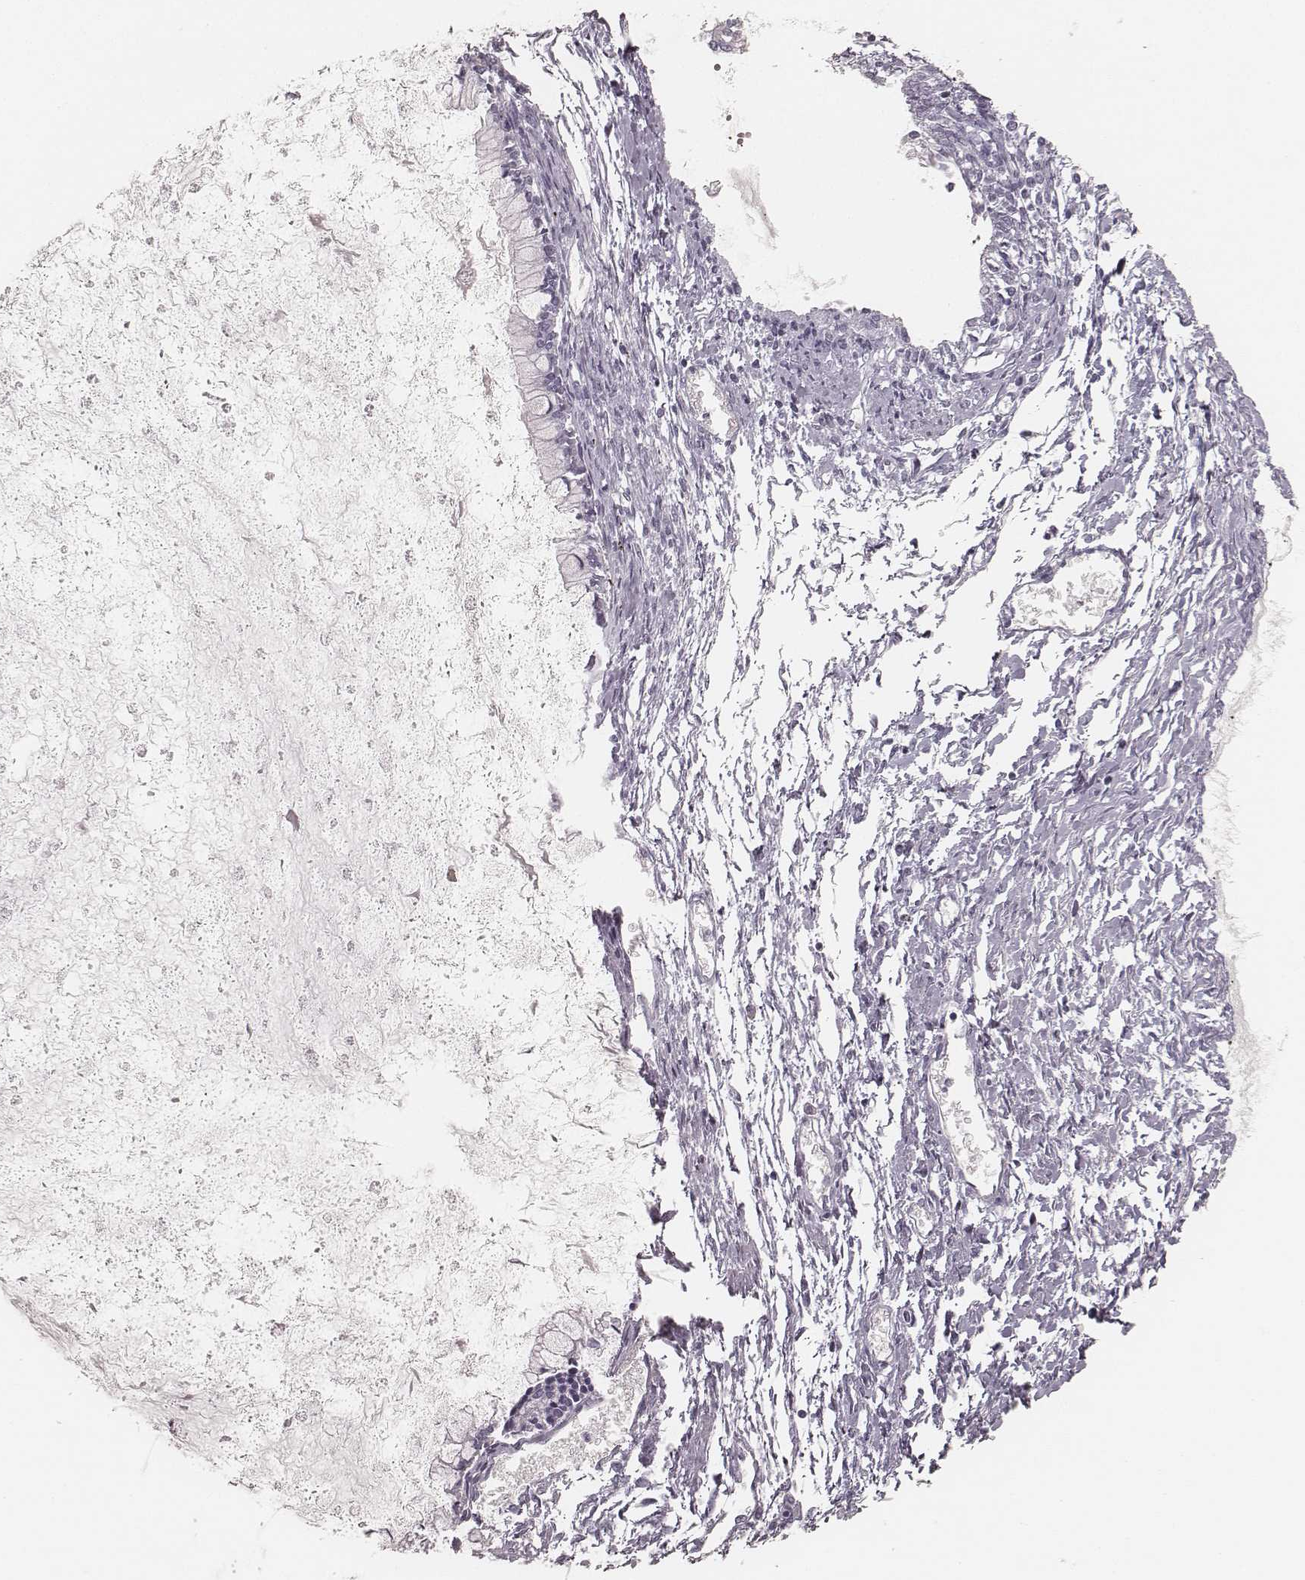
{"staining": {"intensity": "negative", "quantity": "none", "location": "none"}, "tissue": "ovarian cancer", "cell_type": "Tumor cells", "image_type": "cancer", "snomed": [{"axis": "morphology", "description": "Cystadenocarcinoma, mucinous, NOS"}, {"axis": "topography", "description": "Ovary"}], "caption": "Protein analysis of ovarian mucinous cystadenocarcinoma displays no significant expression in tumor cells.", "gene": "KRT34", "patient": {"sex": "female", "age": 67}}